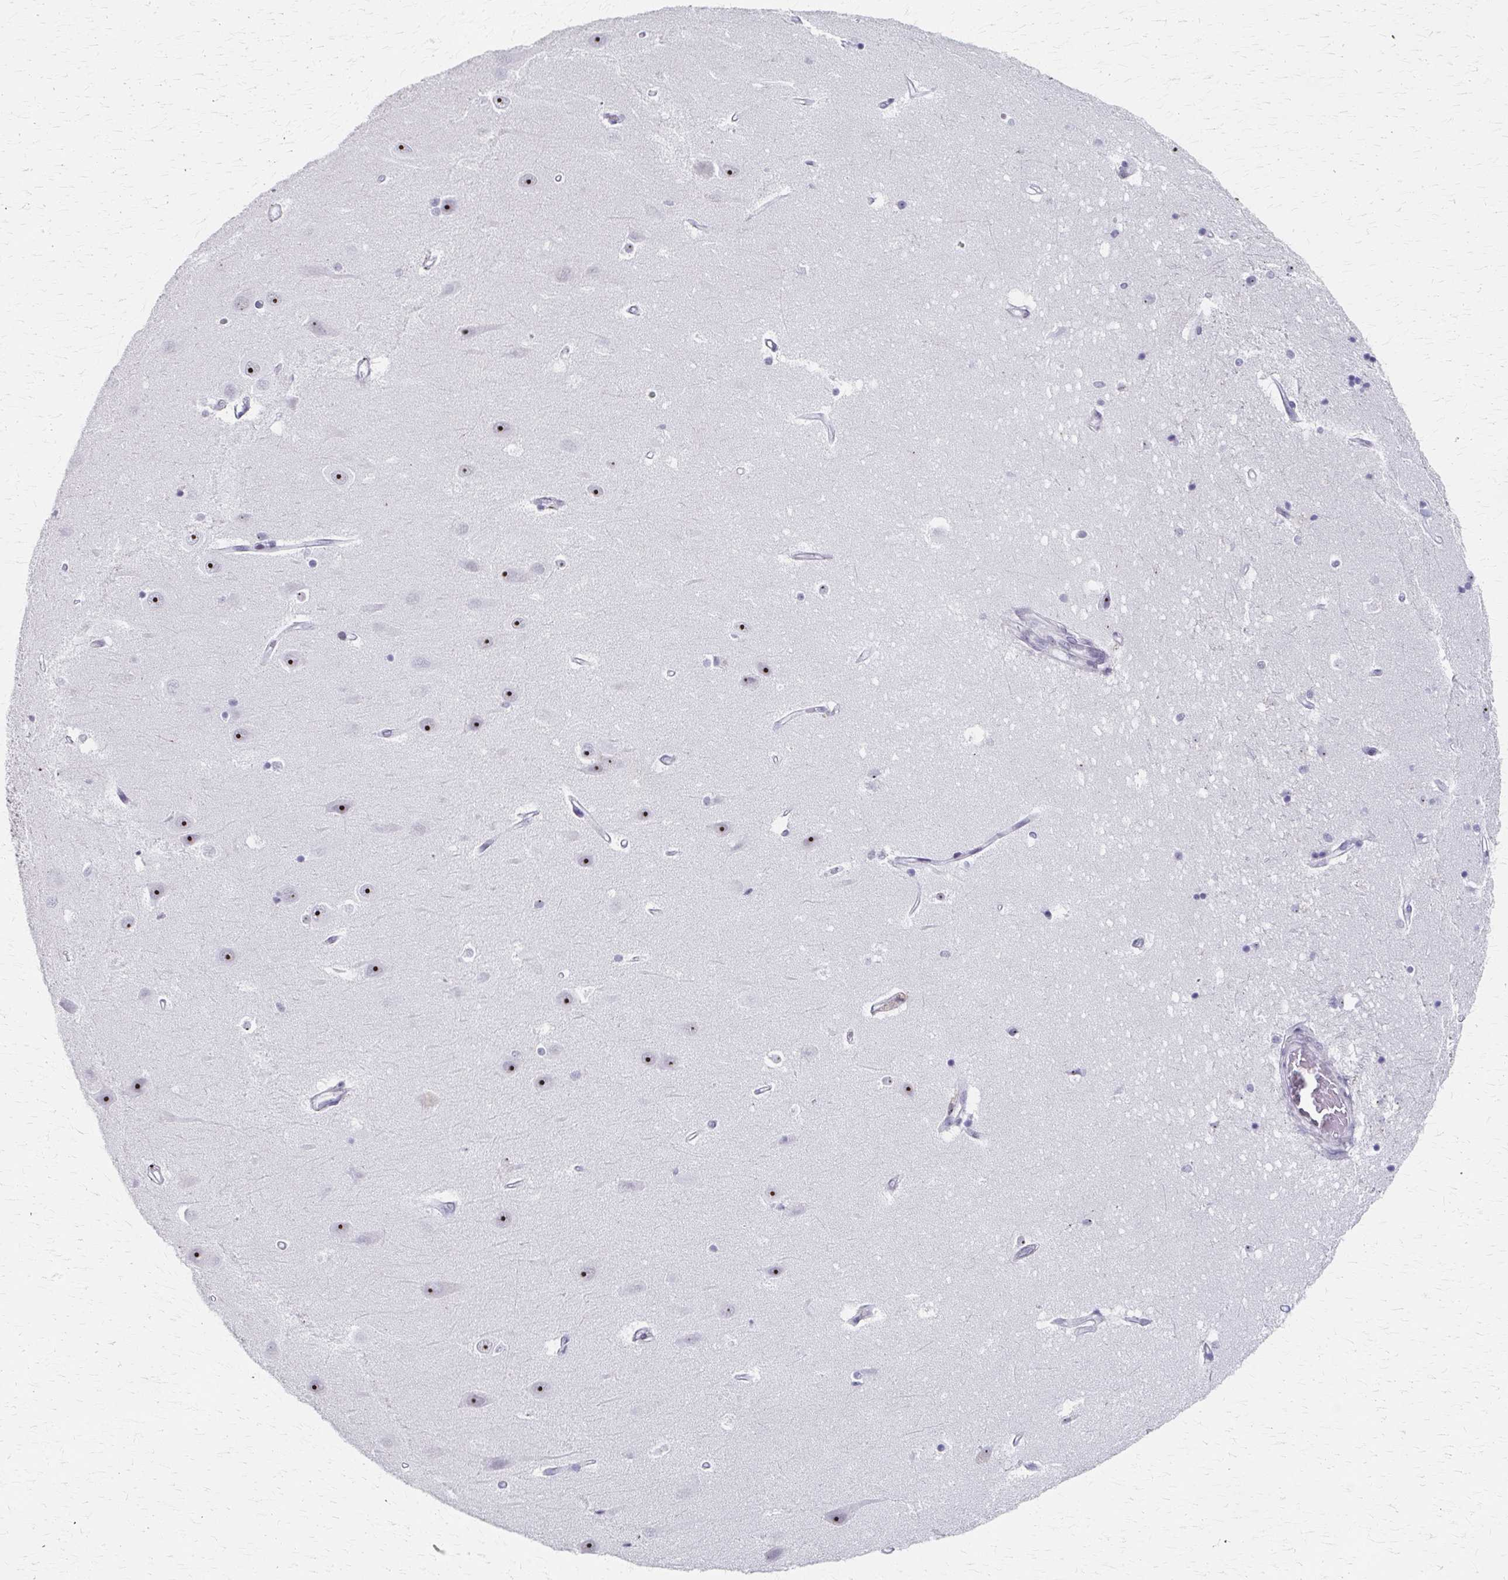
{"staining": {"intensity": "negative", "quantity": "none", "location": "none"}, "tissue": "hippocampus", "cell_type": "Glial cells", "image_type": "normal", "snomed": [{"axis": "morphology", "description": "Normal tissue, NOS"}, {"axis": "topography", "description": "Hippocampus"}], "caption": "The histopathology image displays no staining of glial cells in unremarkable hippocampus. (DAB IHC visualized using brightfield microscopy, high magnification).", "gene": "PES1", "patient": {"sex": "male", "age": 63}}